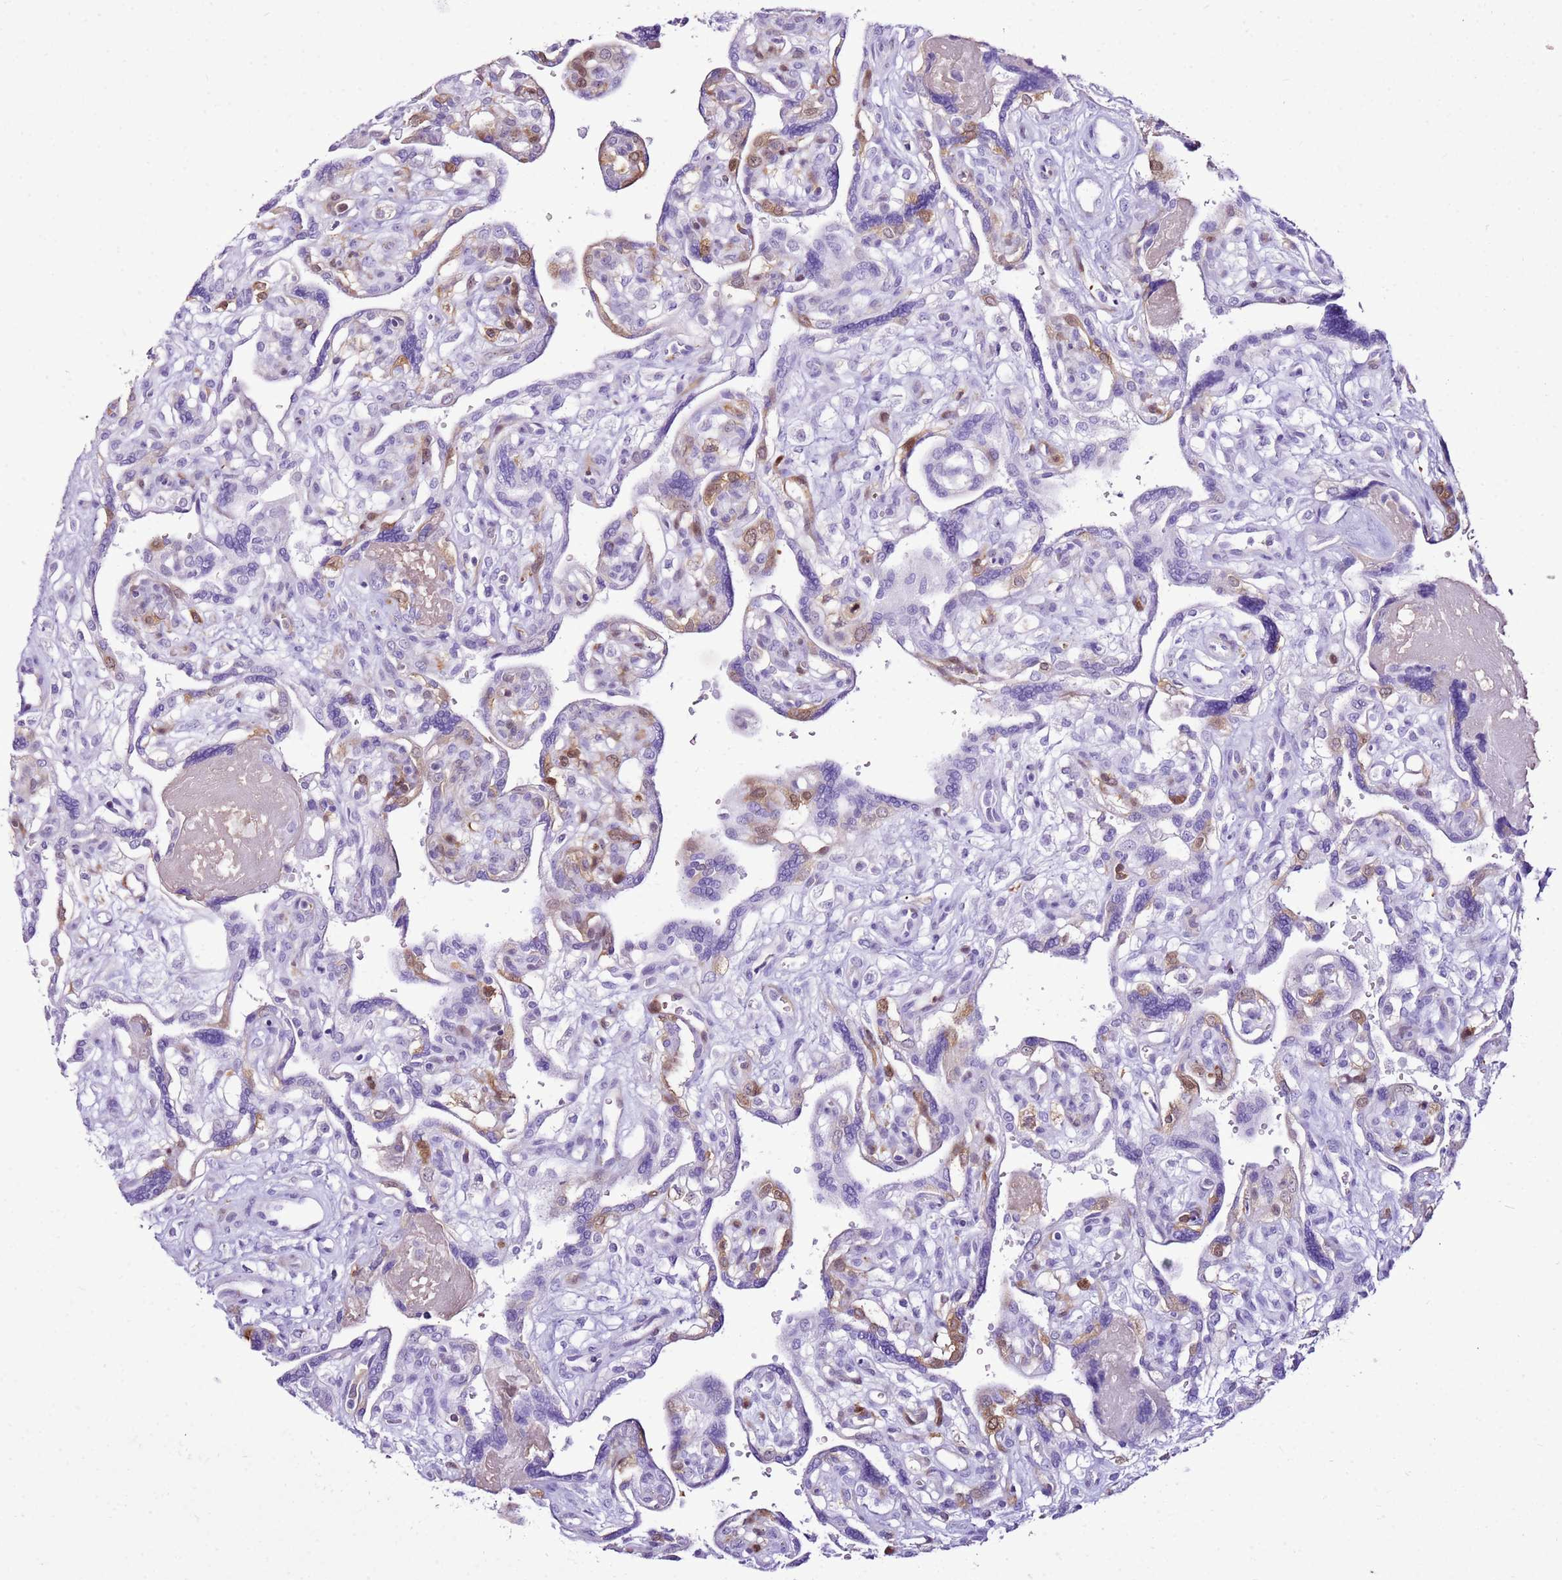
{"staining": {"intensity": "negative", "quantity": "none", "location": "none"}, "tissue": "placenta", "cell_type": "Decidual cells", "image_type": "normal", "snomed": [{"axis": "morphology", "description": "Normal tissue, NOS"}, {"axis": "topography", "description": "Placenta"}], "caption": "IHC micrograph of benign placenta: placenta stained with DAB (3,3'-diaminobenzidine) displays no significant protein staining in decidual cells. Nuclei are stained in blue.", "gene": "SPC25", "patient": {"sex": "female", "age": 39}}